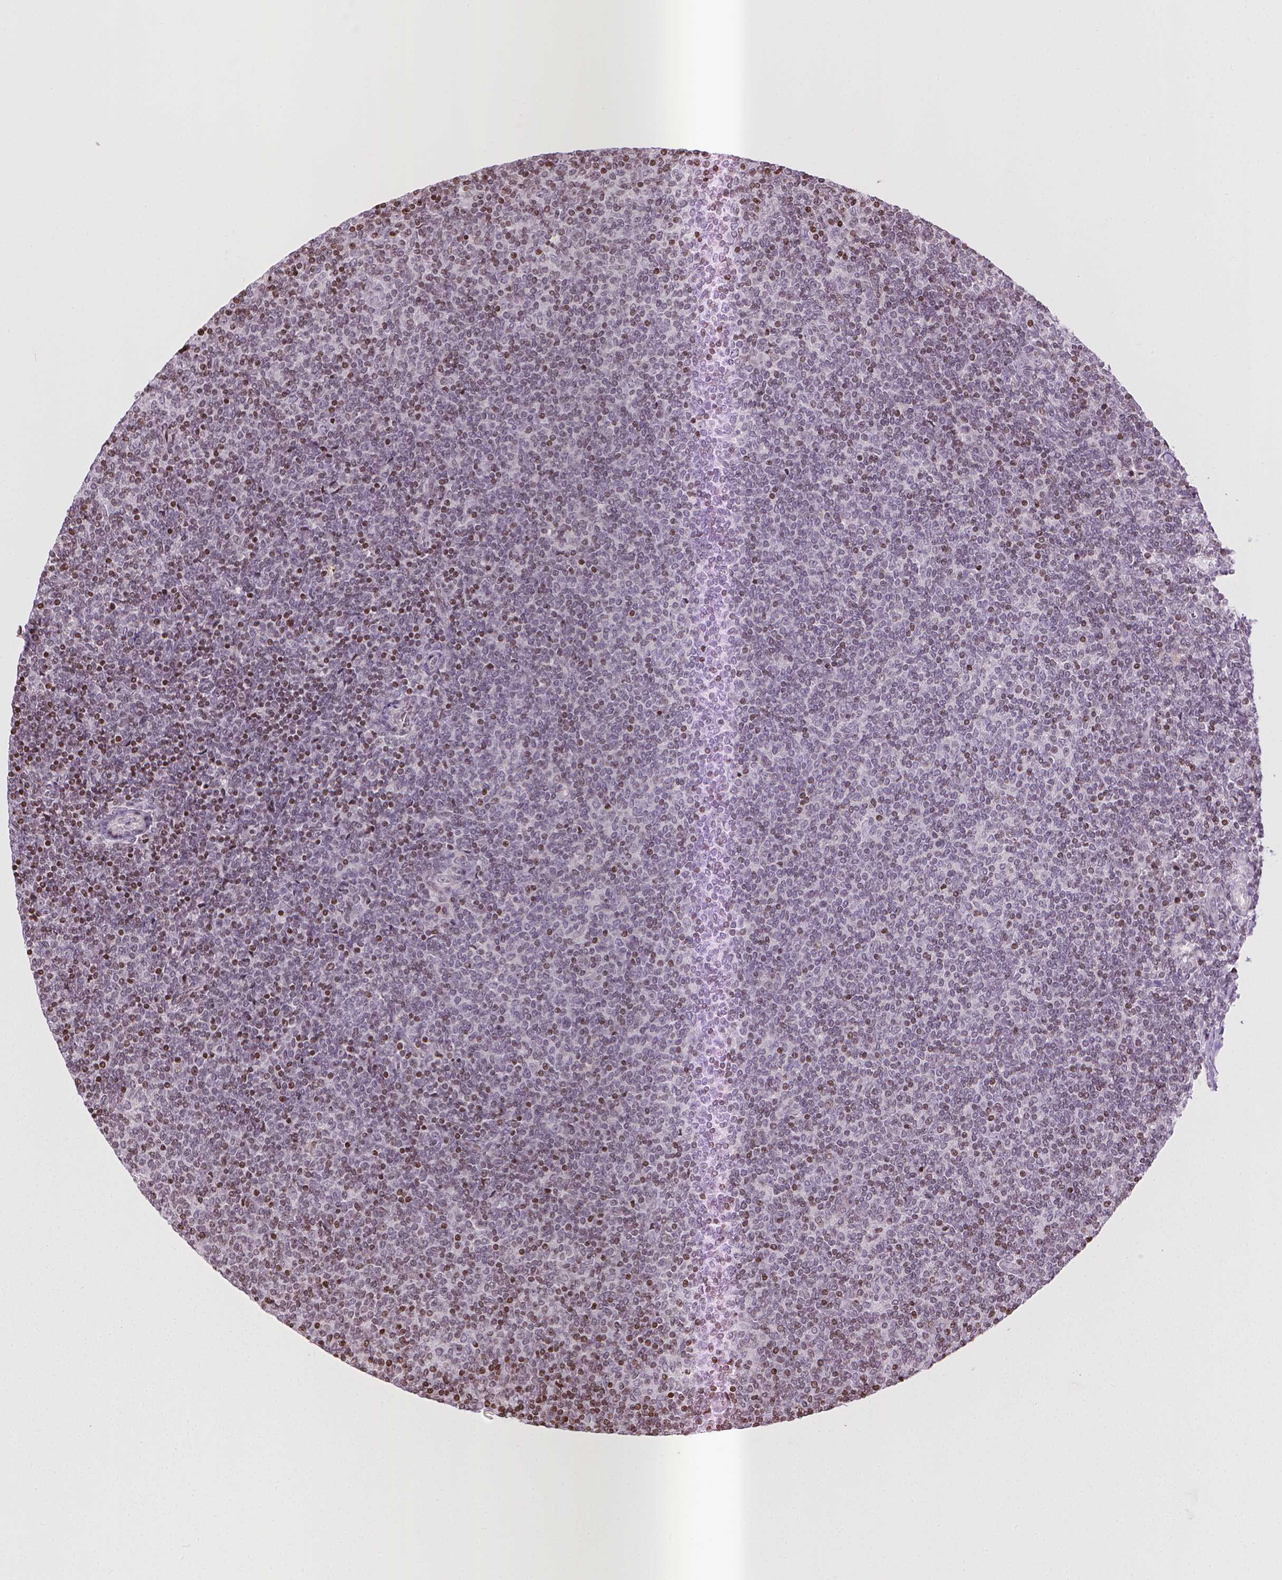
{"staining": {"intensity": "moderate", "quantity": "25%-75%", "location": "nuclear"}, "tissue": "lymphoma", "cell_type": "Tumor cells", "image_type": "cancer", "snomed": [{"axis": "morphology", "description": "Malignant lymphoma, non-Hodgkin's type, Low grade"}, {"axis": "topography", "description": "Lymph node"}], "caption": "There is medium levels of moderate nuclear positivity in tumor cells of malignant lymphoma, non-Hodgkin's type (low-grade), as demonstrated by immunohistochemical staining (brown color).", "gene": "PIP4K2A", "patient": {"sex": "male", "age": 52}}